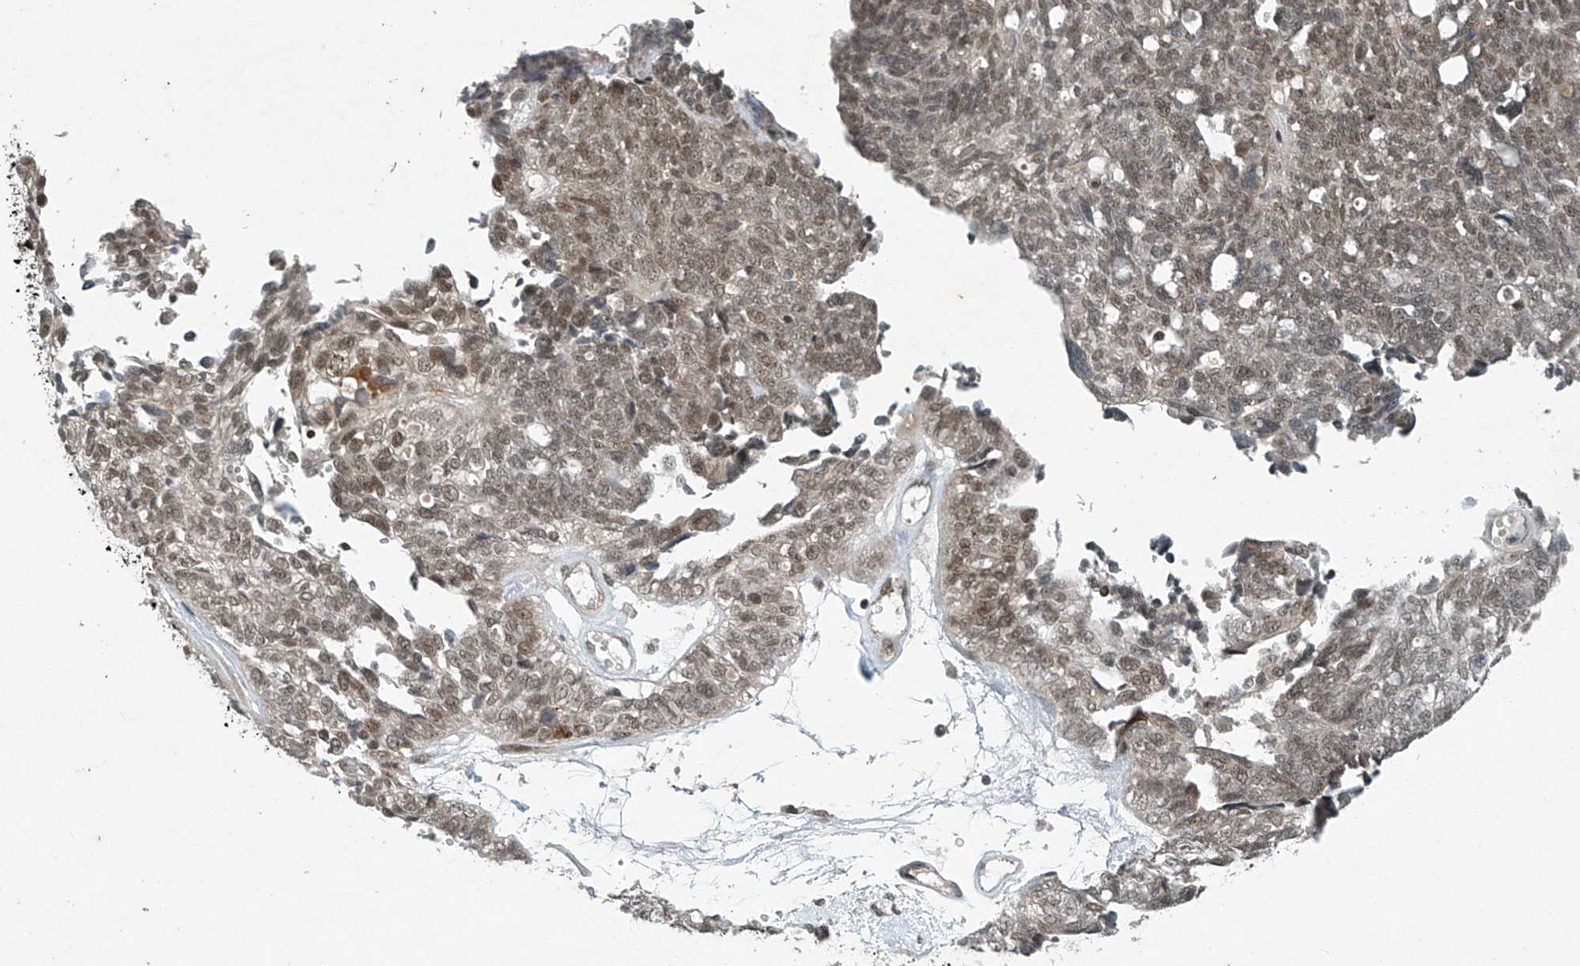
{"staining": {"intensity": "weak", "quantity": ">75%", "location": "nuclear"}, "tissue": "ovarian cancer", "cell_type": "Tumor cells", "image_type": "cancer", "snomed": [{"axis": "morphology", "description": "Cystadenocarcinoma, serous, NOS"}, {"axis": "topography", "description": "Ovary"}], "caption": "Immunohistochemistry photomicrograph of ovarian serous cystadenocarcinoma stained for a protein (brown), which displays low levels of weak nuclear positivity in approximately >75% of tumor cells.", "gene": "TAF8", "patient": {"sex": "female", "age": 79}}